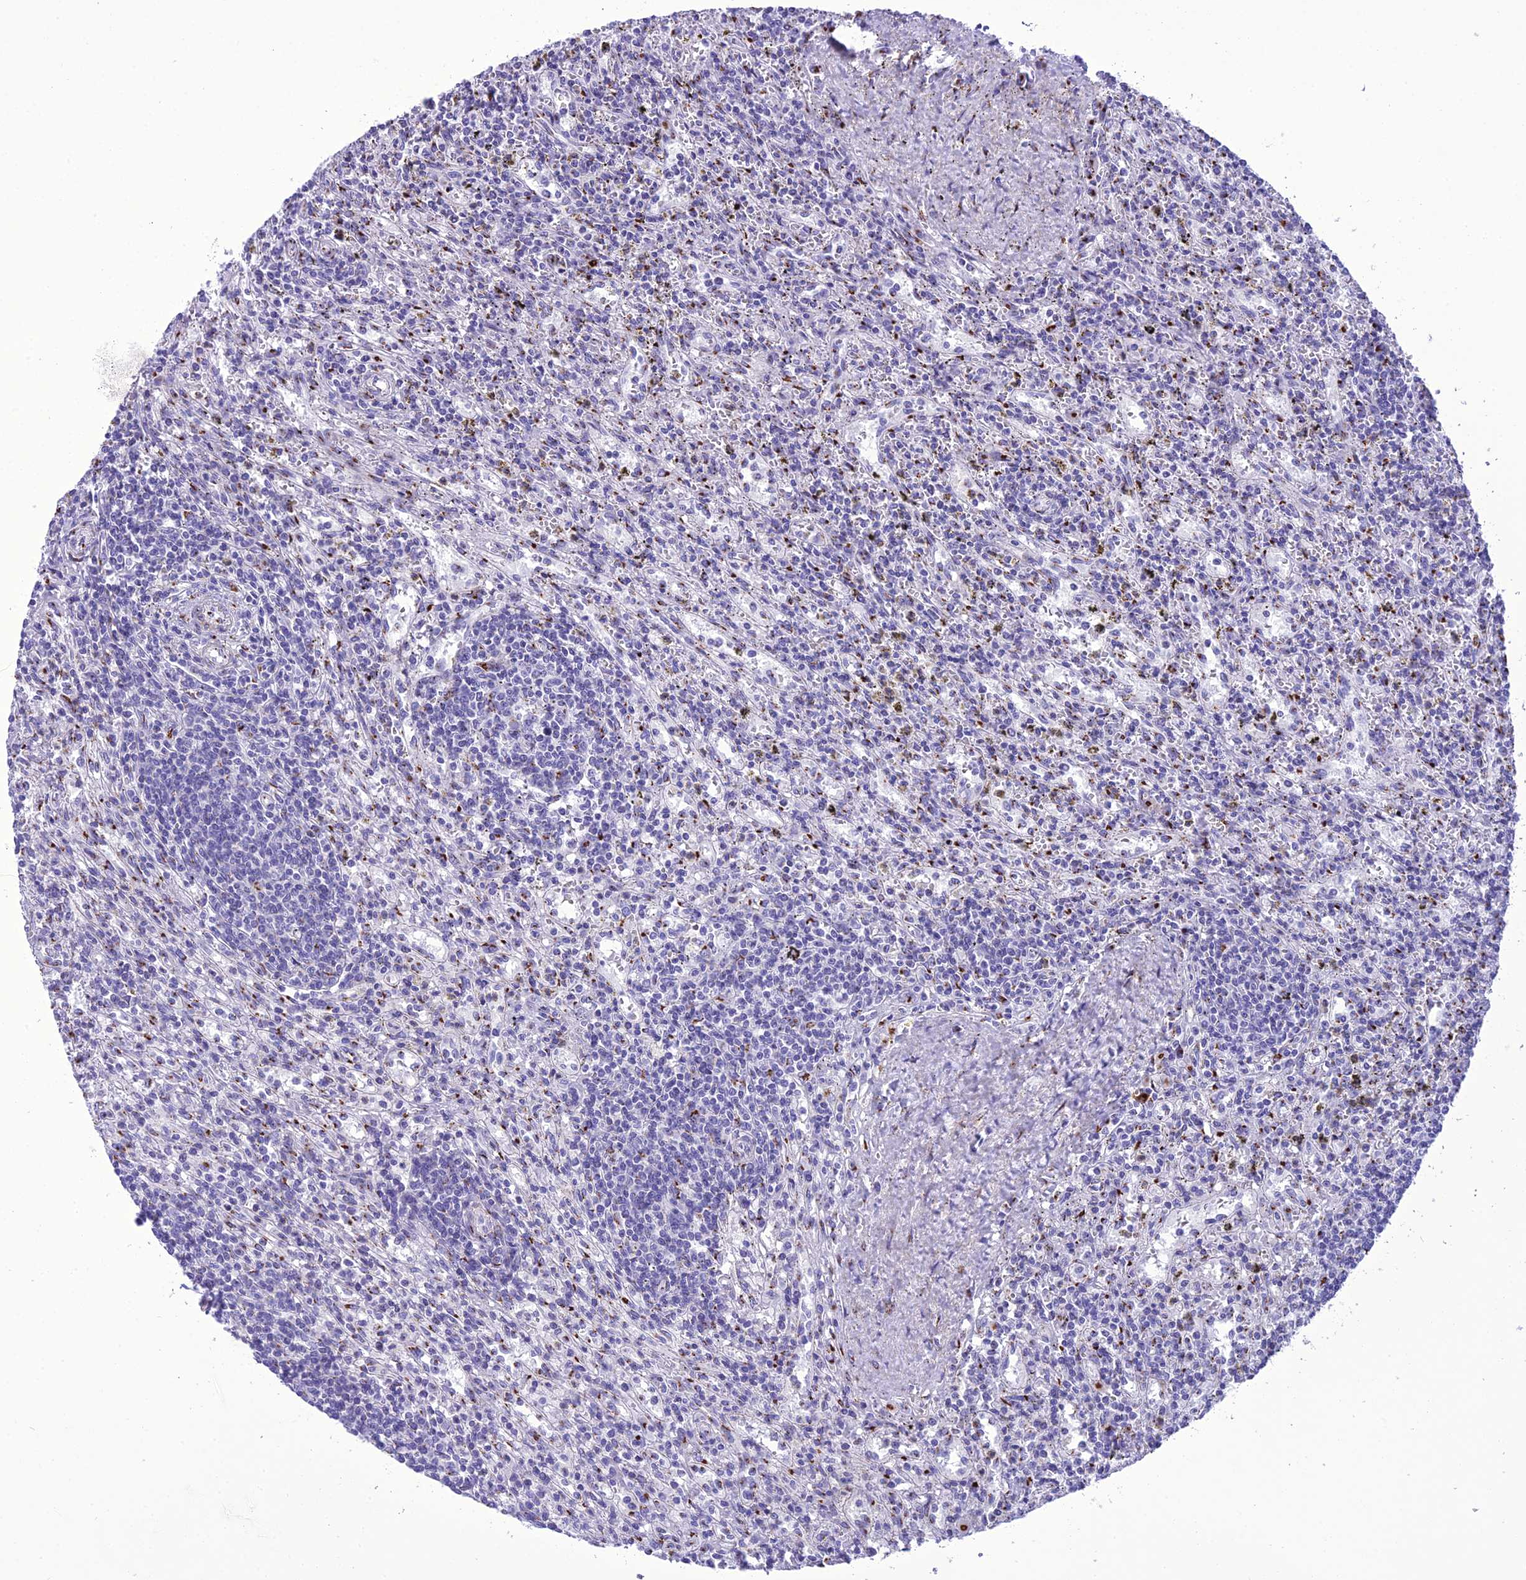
{"staining": {"intensity": "negative", "quantity": "none", "location": "none"}, "tissue": "lymphoma", "cell_type": "Tumor cells", "image_type": "cancer", "snomed": [{"axis": "morphology", "description": "Malignant lymphoma, non-Hodgkin's type, Low grade"}, {"axis": "topography", "description": "Spleen"}], "caption": "Tumor cells show no significant protein positivity in malignant lymphoma, non-Hodgkin's type (low-grade).", "gene": "GOLM2", "patient": {"sex": "male", "age": 76}}